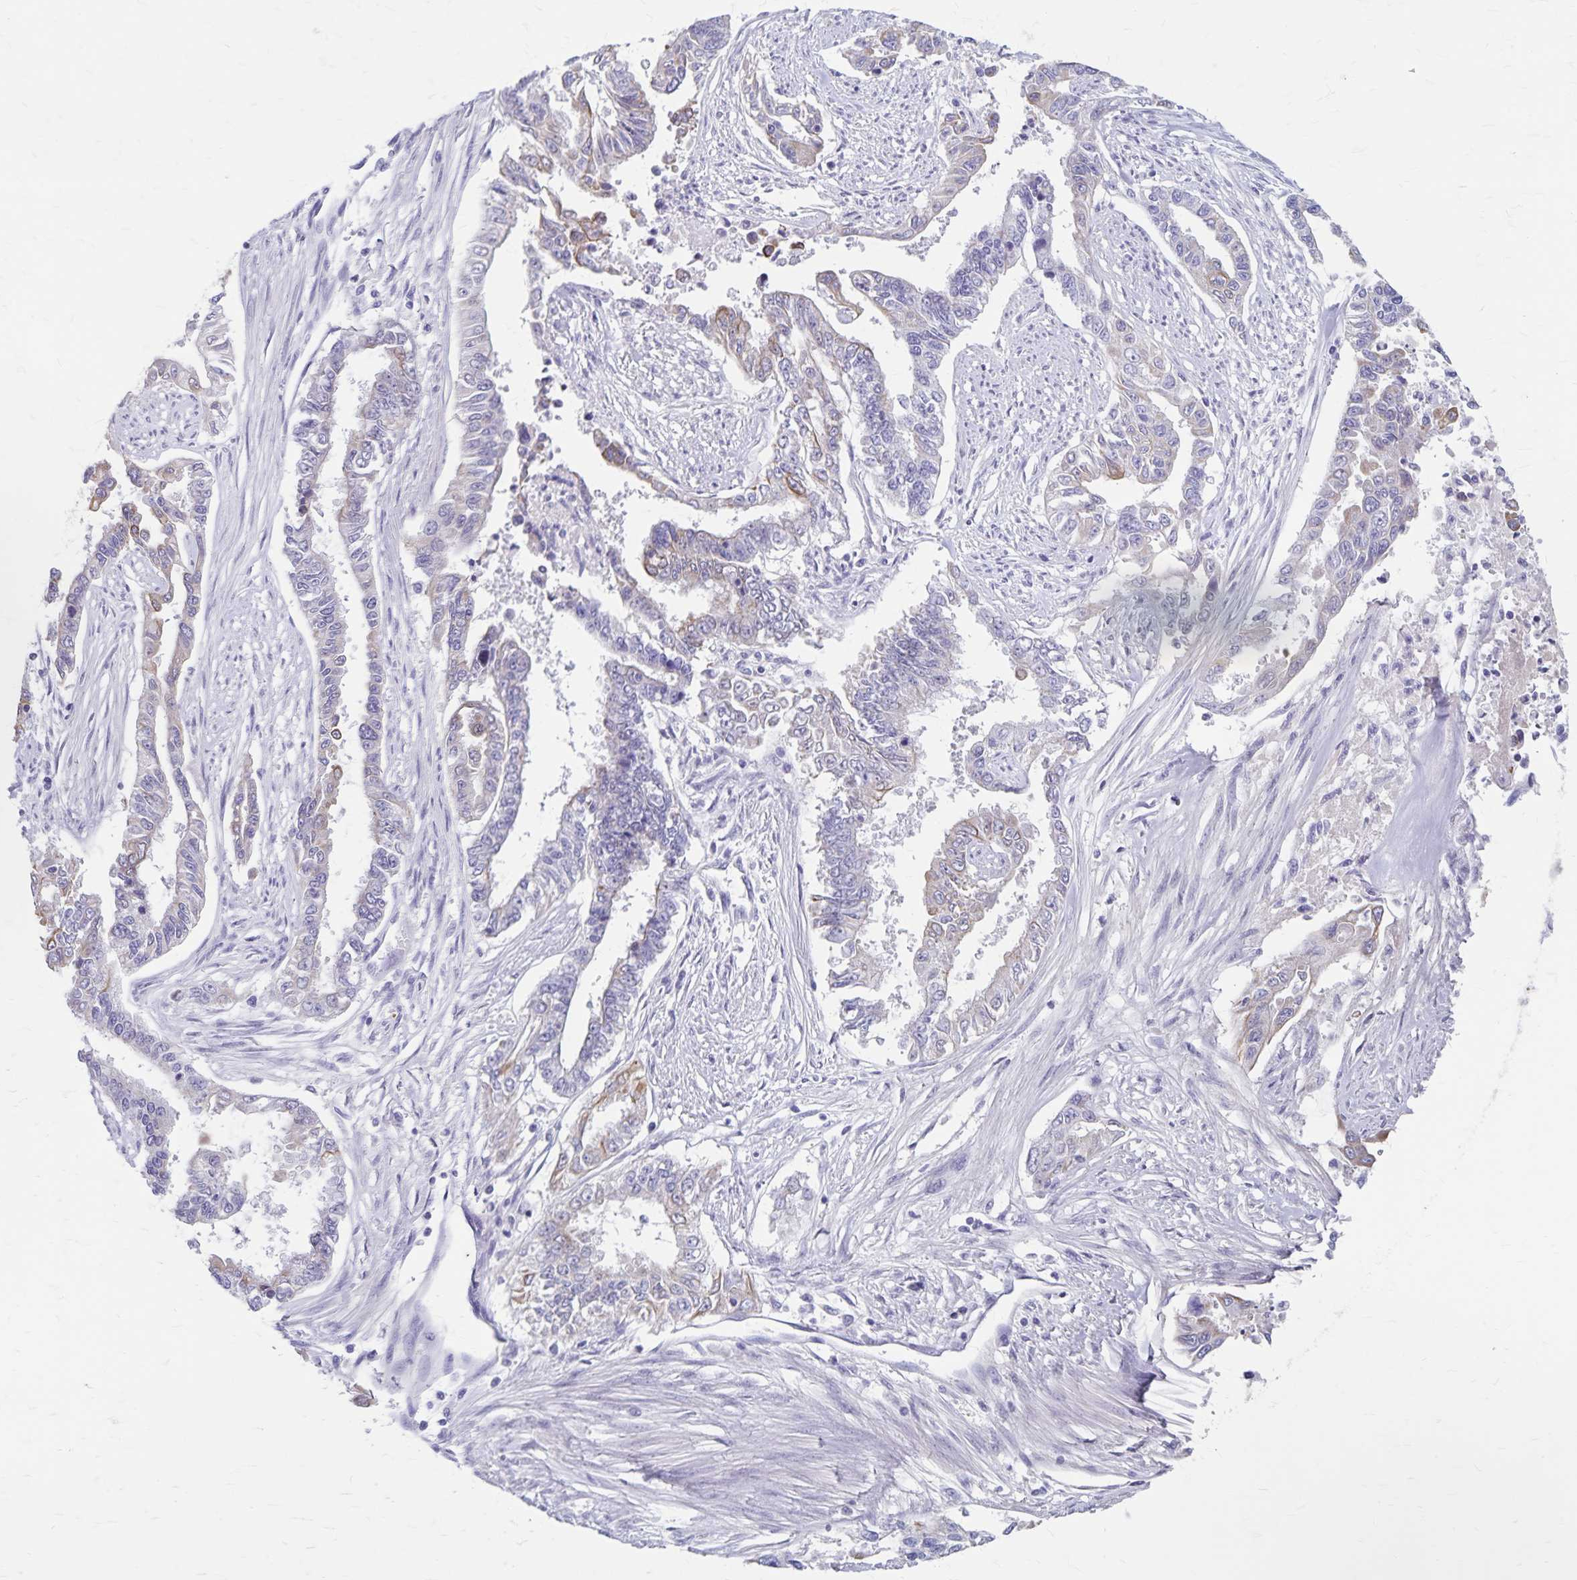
{"staining": {"intensity": "weak", "quantity": "<25%", "location": "cytoplasmic/membranous"}, "tissue": "endometrial cancer", "cell_type": "Tumor cells", "image_type": "cancer", "snomed": [{"axis": "morphology", "description": "Adenocarcinoma, NOS"}, {"axis": "topography", "description": "Uterus"}], "caption": "Human endometrial adenocarcinoma stained for a protein using IHC shows no positivity in tumor cells.", "gene": "GPBAR1", "patient": {"sex": "female", "age": 59}}